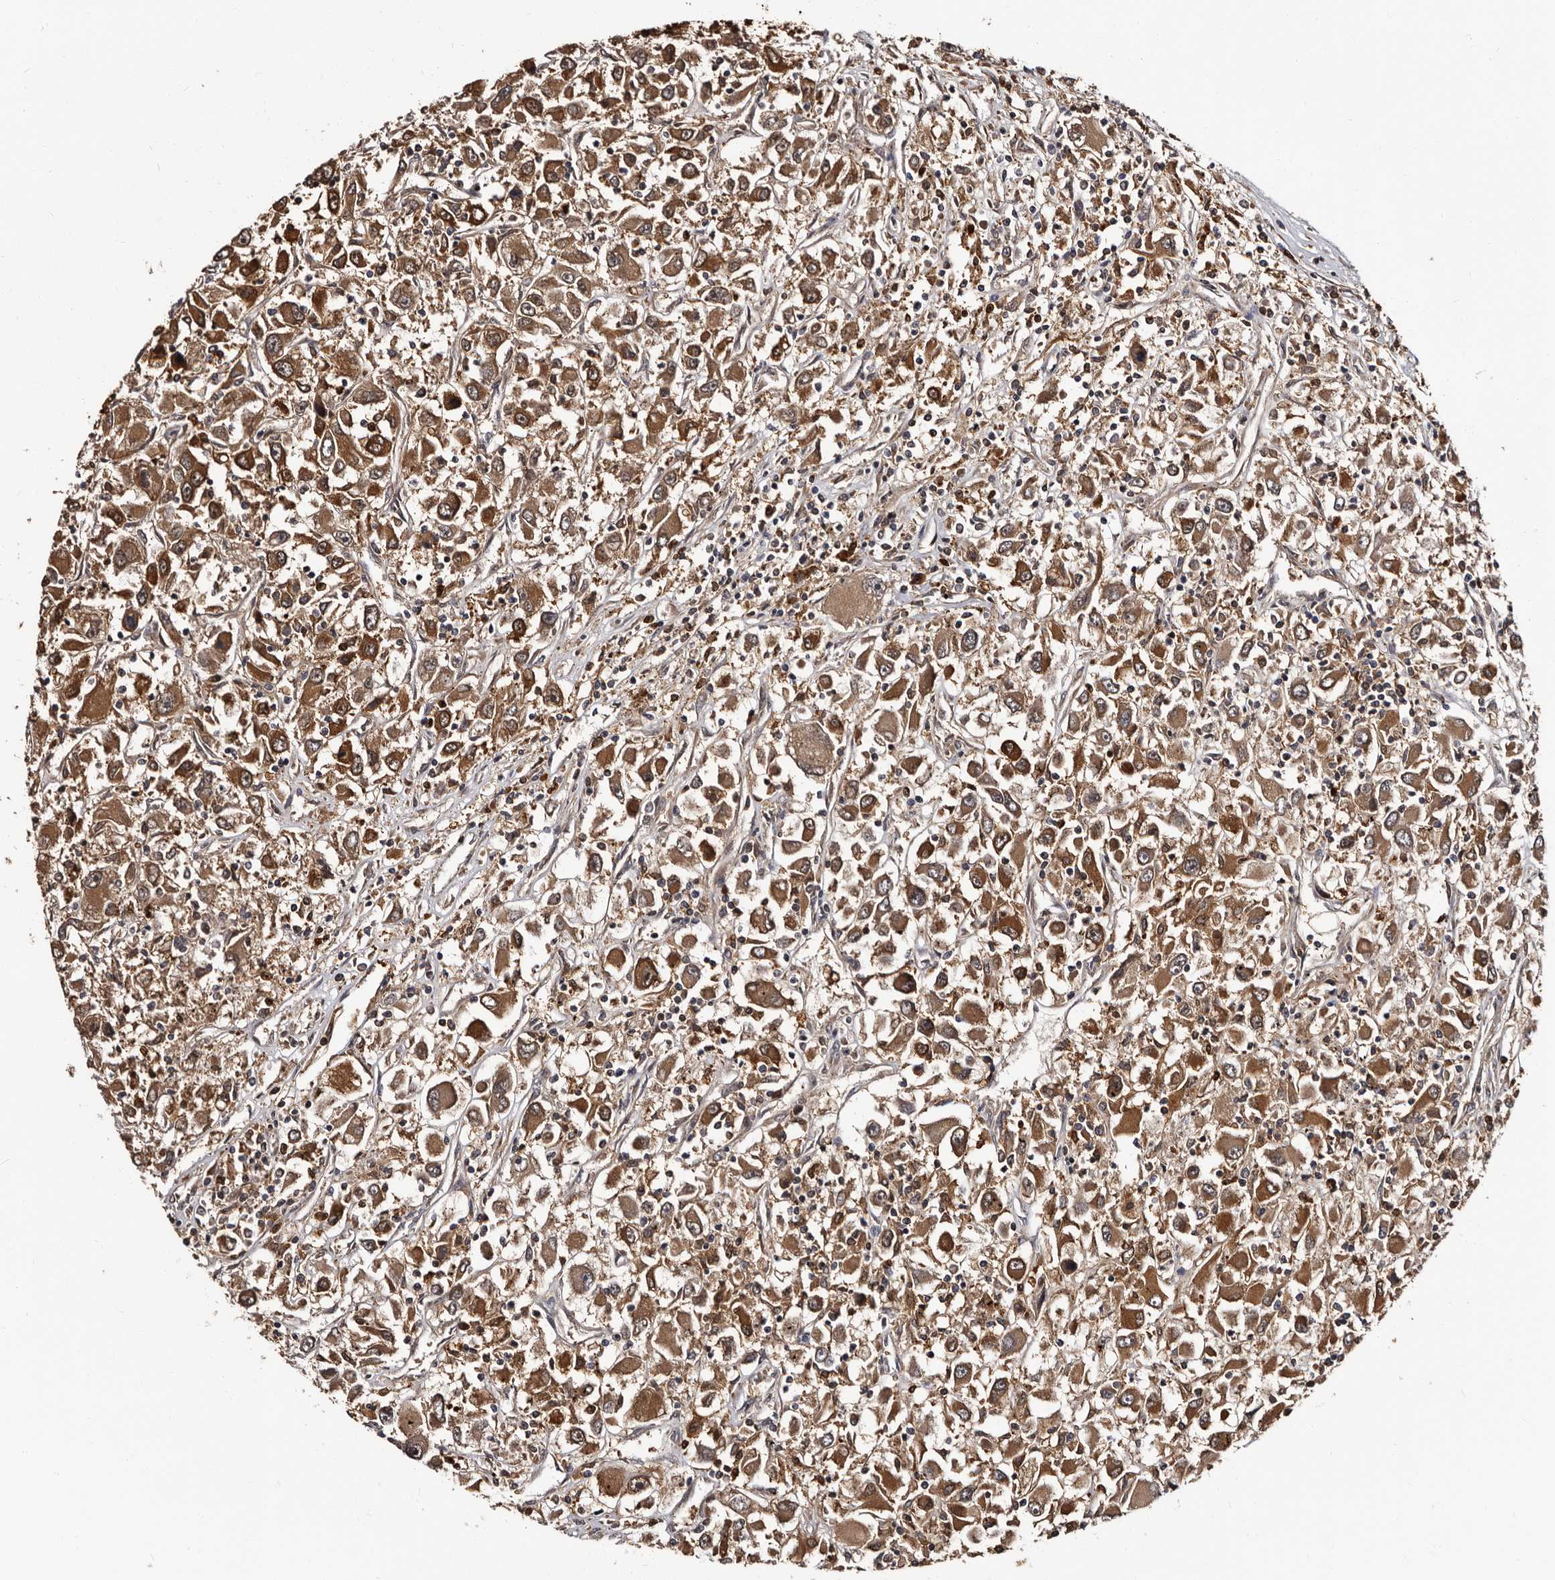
{"staining": {"intensity": "moderate", "quantity": ">75%", "location": "cytoplasmic/membranous,nuclear"}, "tissue": "renal cancer", "cell_type": "Tumor cells", "image_type": "cancer", "snomed": [{"axis": "morphology", "description": "Adenocarcinoma, NOS"}, {"axis": "topography", "description": "Kidney"}], "caption": "This is a photomicrograph of IHC staining of renal cancer, which shows moderate positivity in the cytoplasmic/membranous and nuclear of tumor cells.", "gene": "DNPH1", "patient": {"sex": "female", "age": 52}}